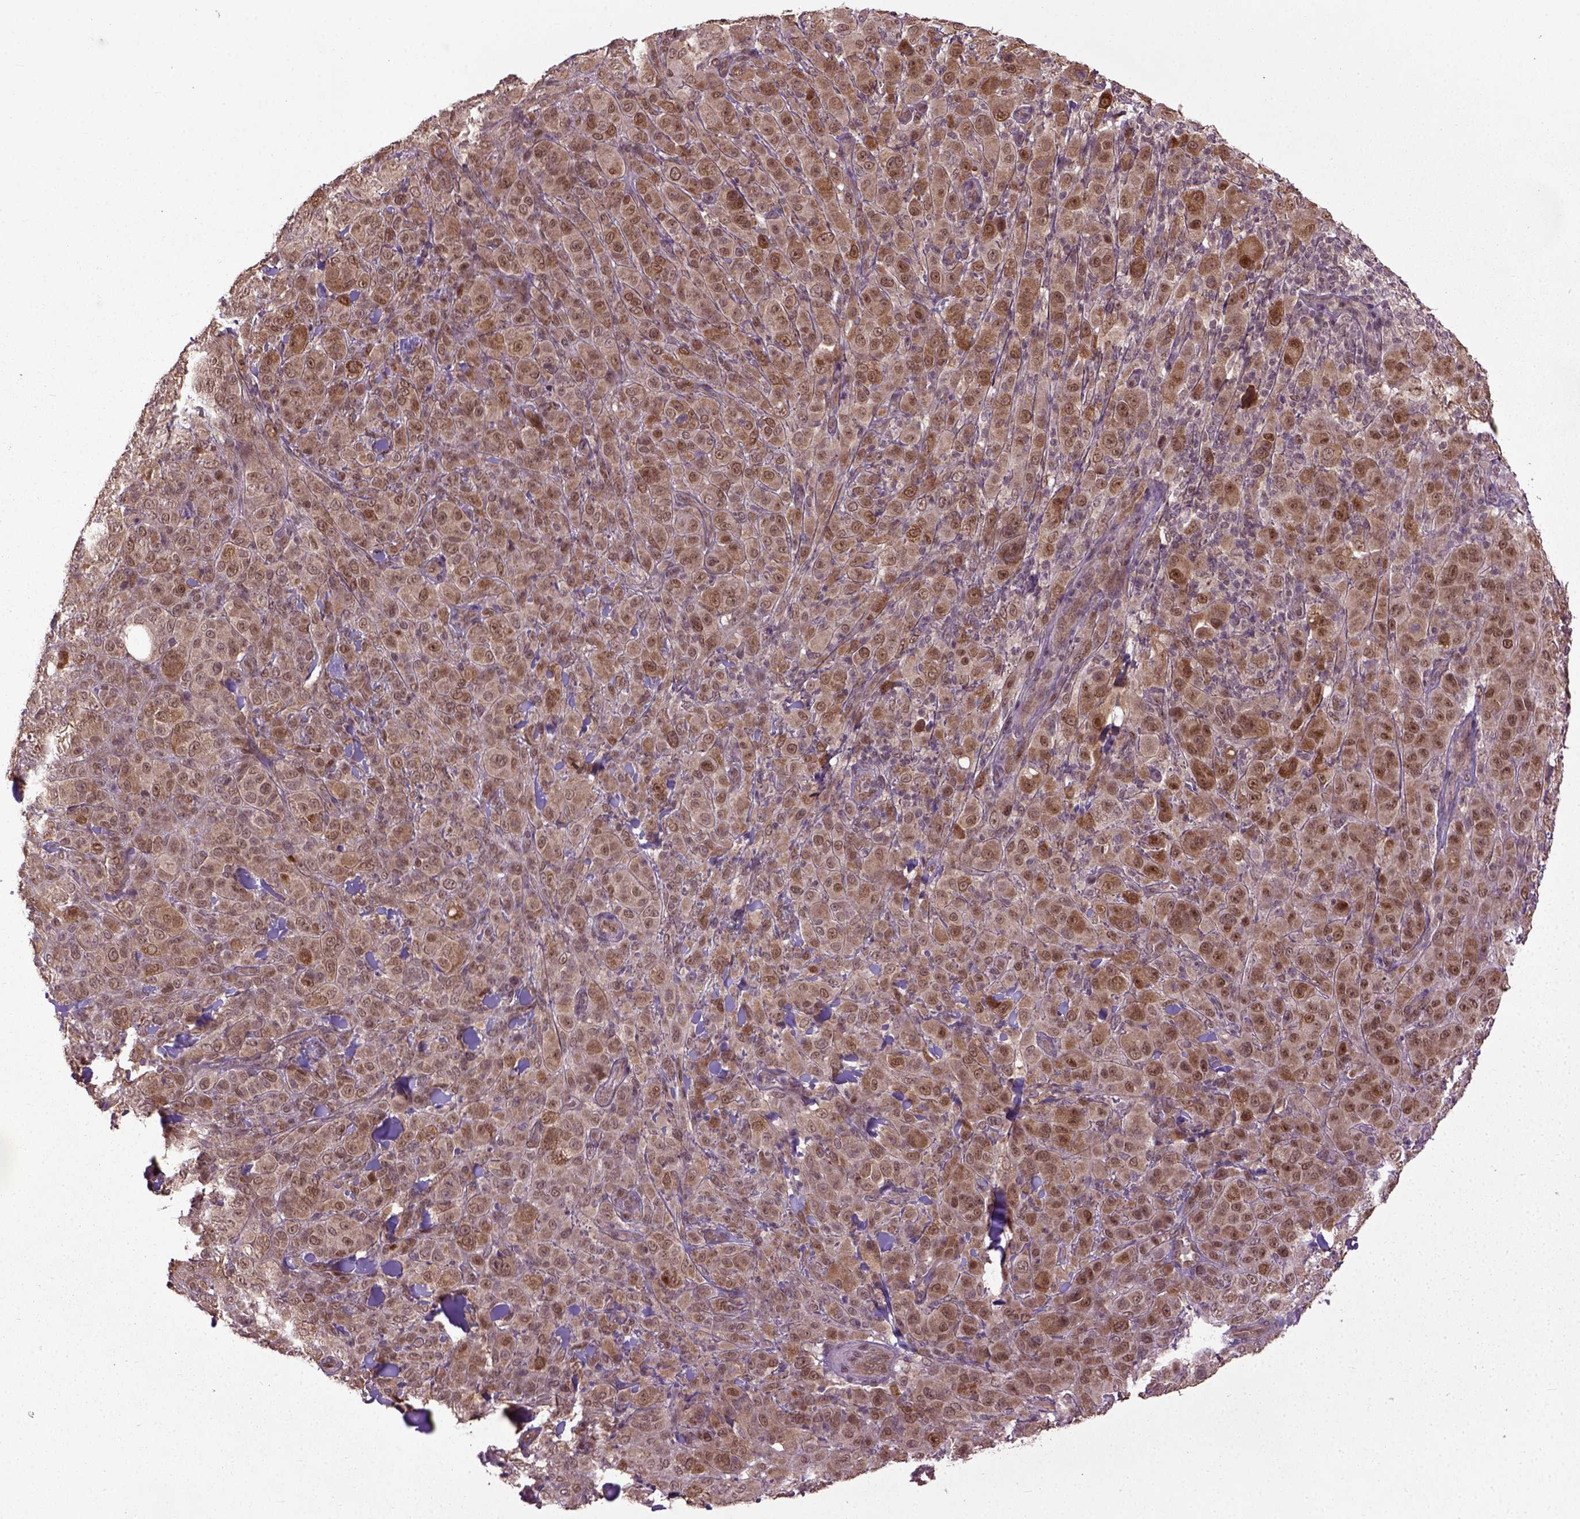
{"staining": {"intensity": "moderate", "quantity": ">75%", "location": "cytoplasmic/membranous,nuclear"}, "tissue": "melanoma", "cell_type": "Tumor cells", "image_type": "cancer", "snomed": [{"axis": "morphology", "description": "Malignant melanoma, NOS"}, {"axis": "topography", "description": "Skin"}], "caption": "Protein staining shows moderate cytoplasmic/membranous and nuclear expression in approximately >75% of tumor cells in malignant melanoma.", "gene": "UBA3", "patient": {"sex": "female", "age": 87}}